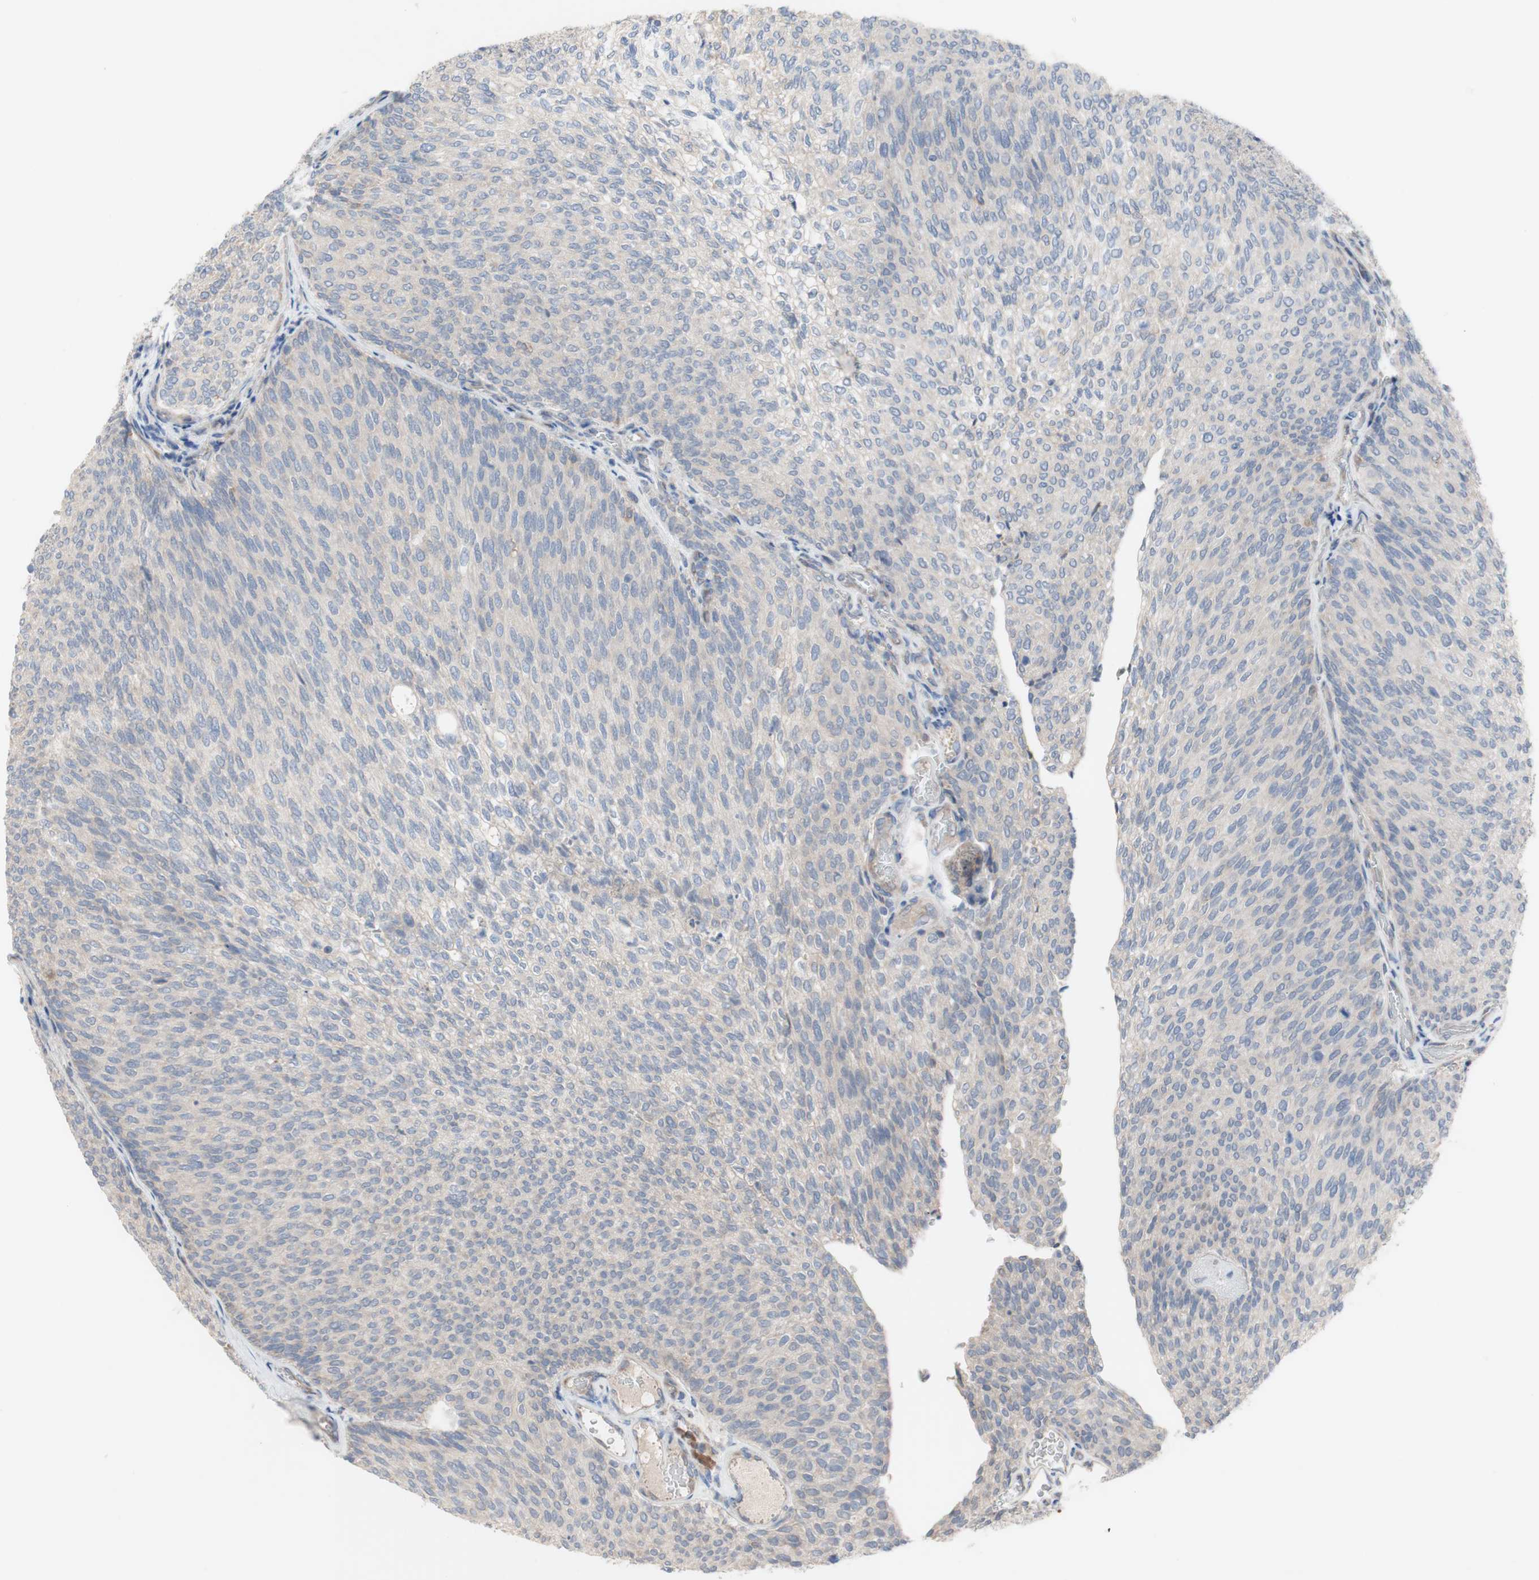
{"staining": {"intensity": "negative", "quantity": "none", "location": "none"}, "tissue": "urothelial cancer", "cell_type": "Tumor cells", "image_type": "cancer", "snomed": [{"axis": "morphology", "description": "Urothelial carcinoma, Low grade"}, {"axis": "topography", "description": "Urinary bladder"}], "caption": "This is an immunohistochemistry (IHC) histopathology image of urothelial carcinoma (low-grade). There is no staining in tumor cells.", "gene": "TTC14", "patient": {"sex": "female", "age": 79}}